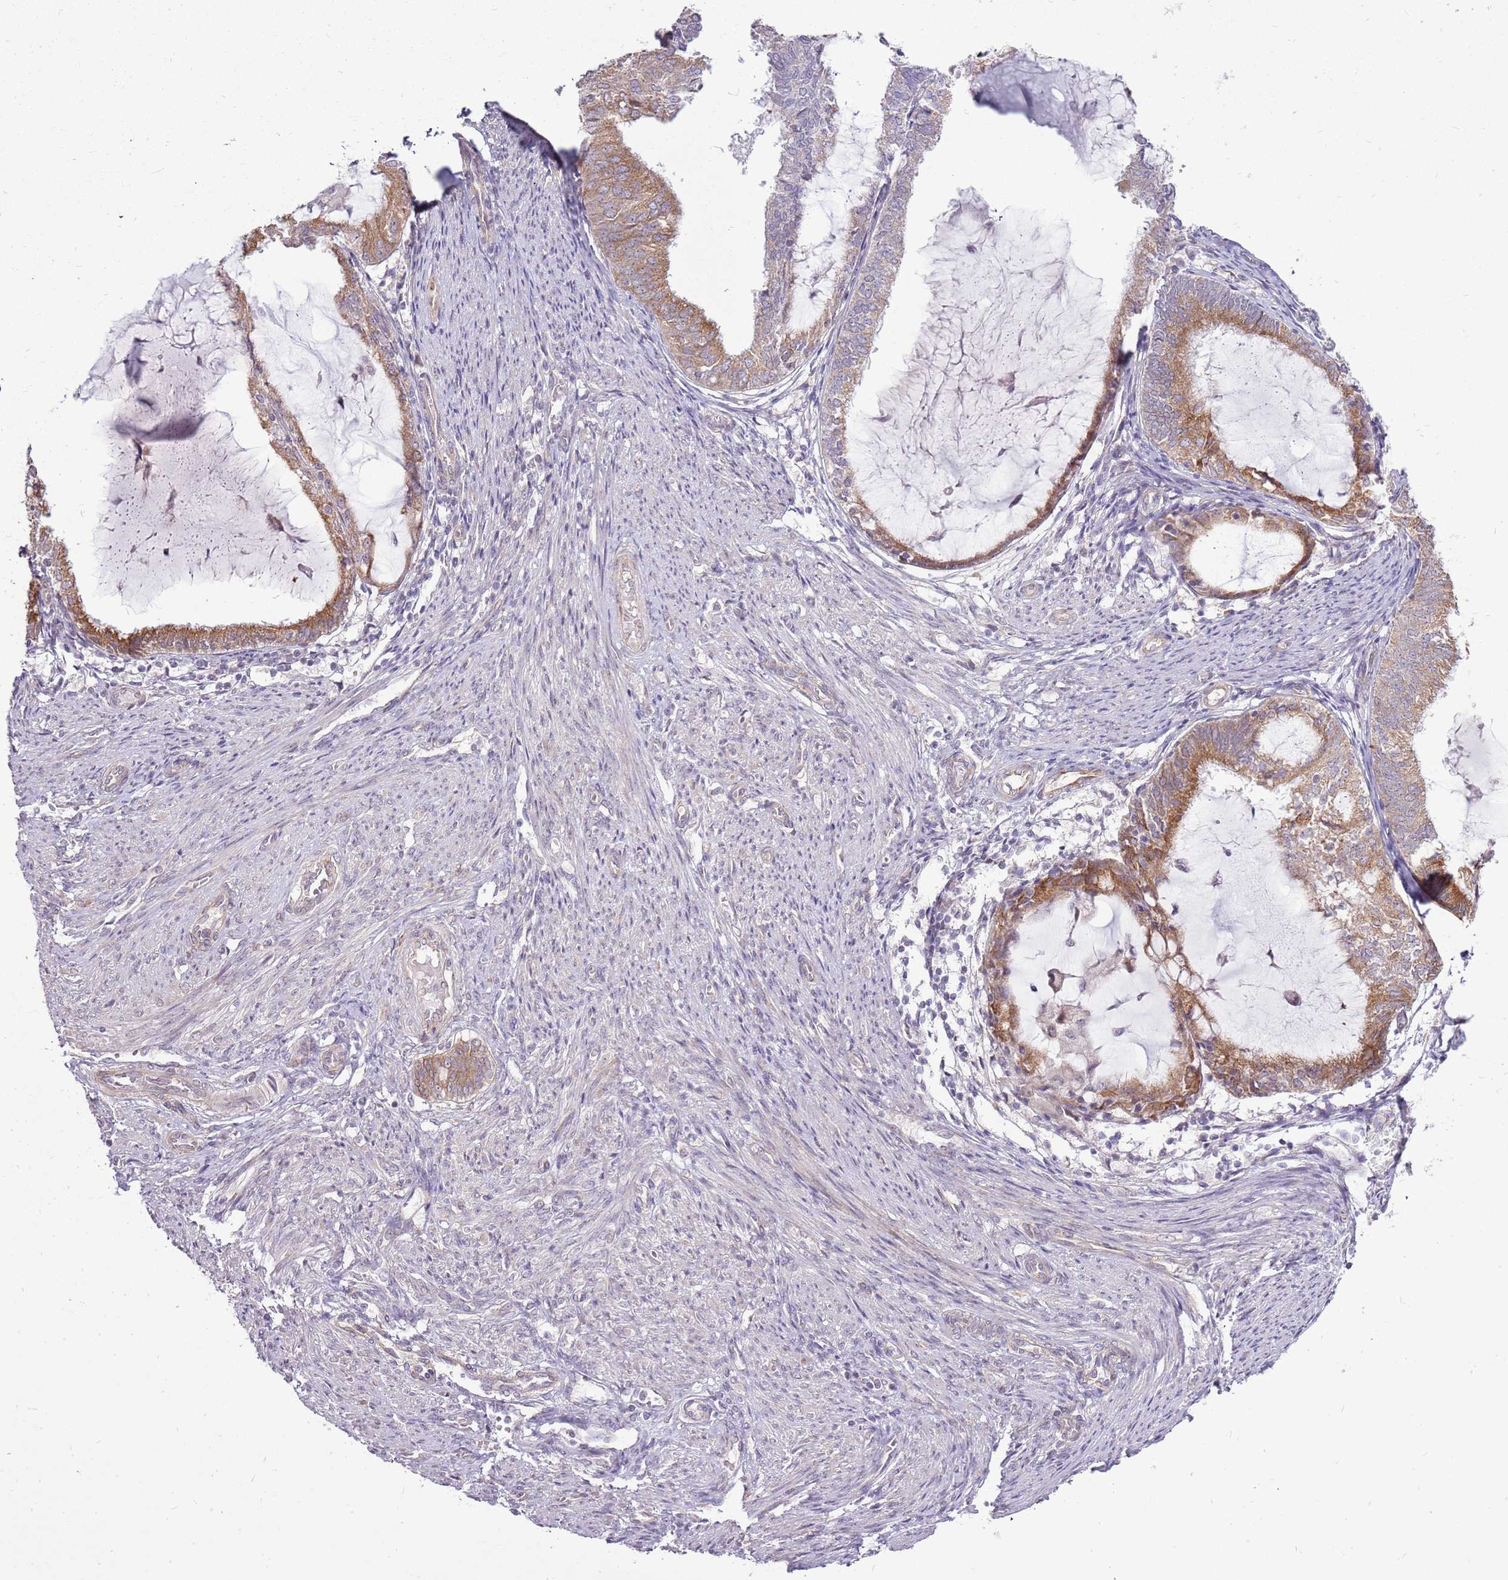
{"staining": {"intensity": "moderate", "quantity": ">75%", "location": "cytoplasmic/membranous"}, "tissue": "endometrial cancer", "cell_type": "Tumor cells", "image_type": "cancer", "snomed": [{"axis": "morphology", "description": "Adenocarcinoma, NOS"}, {"axis": "topography", "description": "Endometrium"}], "caption": "Moderate cytoplasmic/membranous protein positivity is appreciated in about >75% of tumor cells in adenocarcinoma (endometrial).", "gene": "UGGT2", "patient": {"sex": "female", "age": 81}}